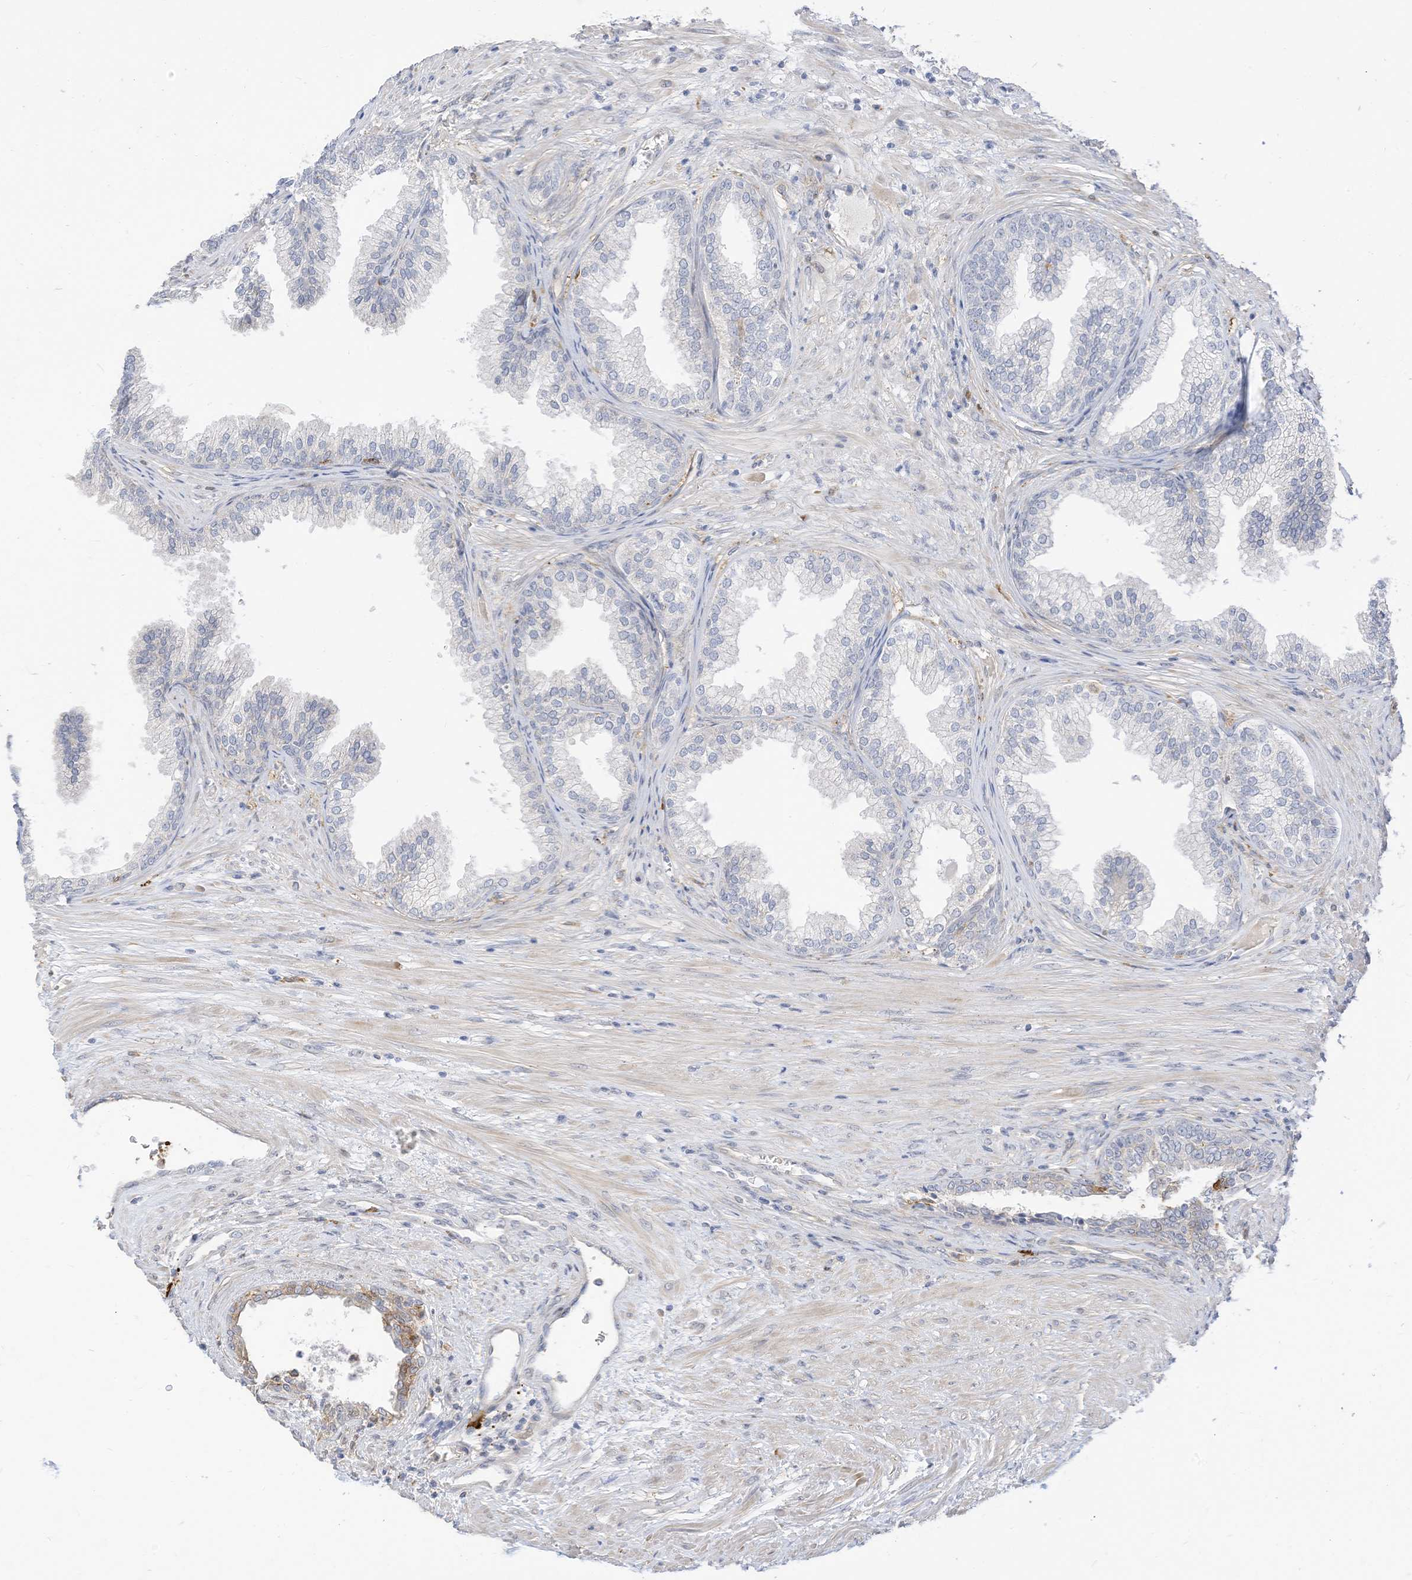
{"staining": {"intensity": "negative", "quantity": "none", "location": "none"}, "tissue": "prostate", "cell_type": "Glandular cells", "image_type": "normal", "snomed": [{"axis": "morphology", "description": "Normal tissue, NOS"}, {"axis": "topography", "description": "Prostate"}], "caption": "There is no significant expression in glandular cells of prostate.", "gene": "ATP13A1", "patient": {"sex": "male", "age": 76}}